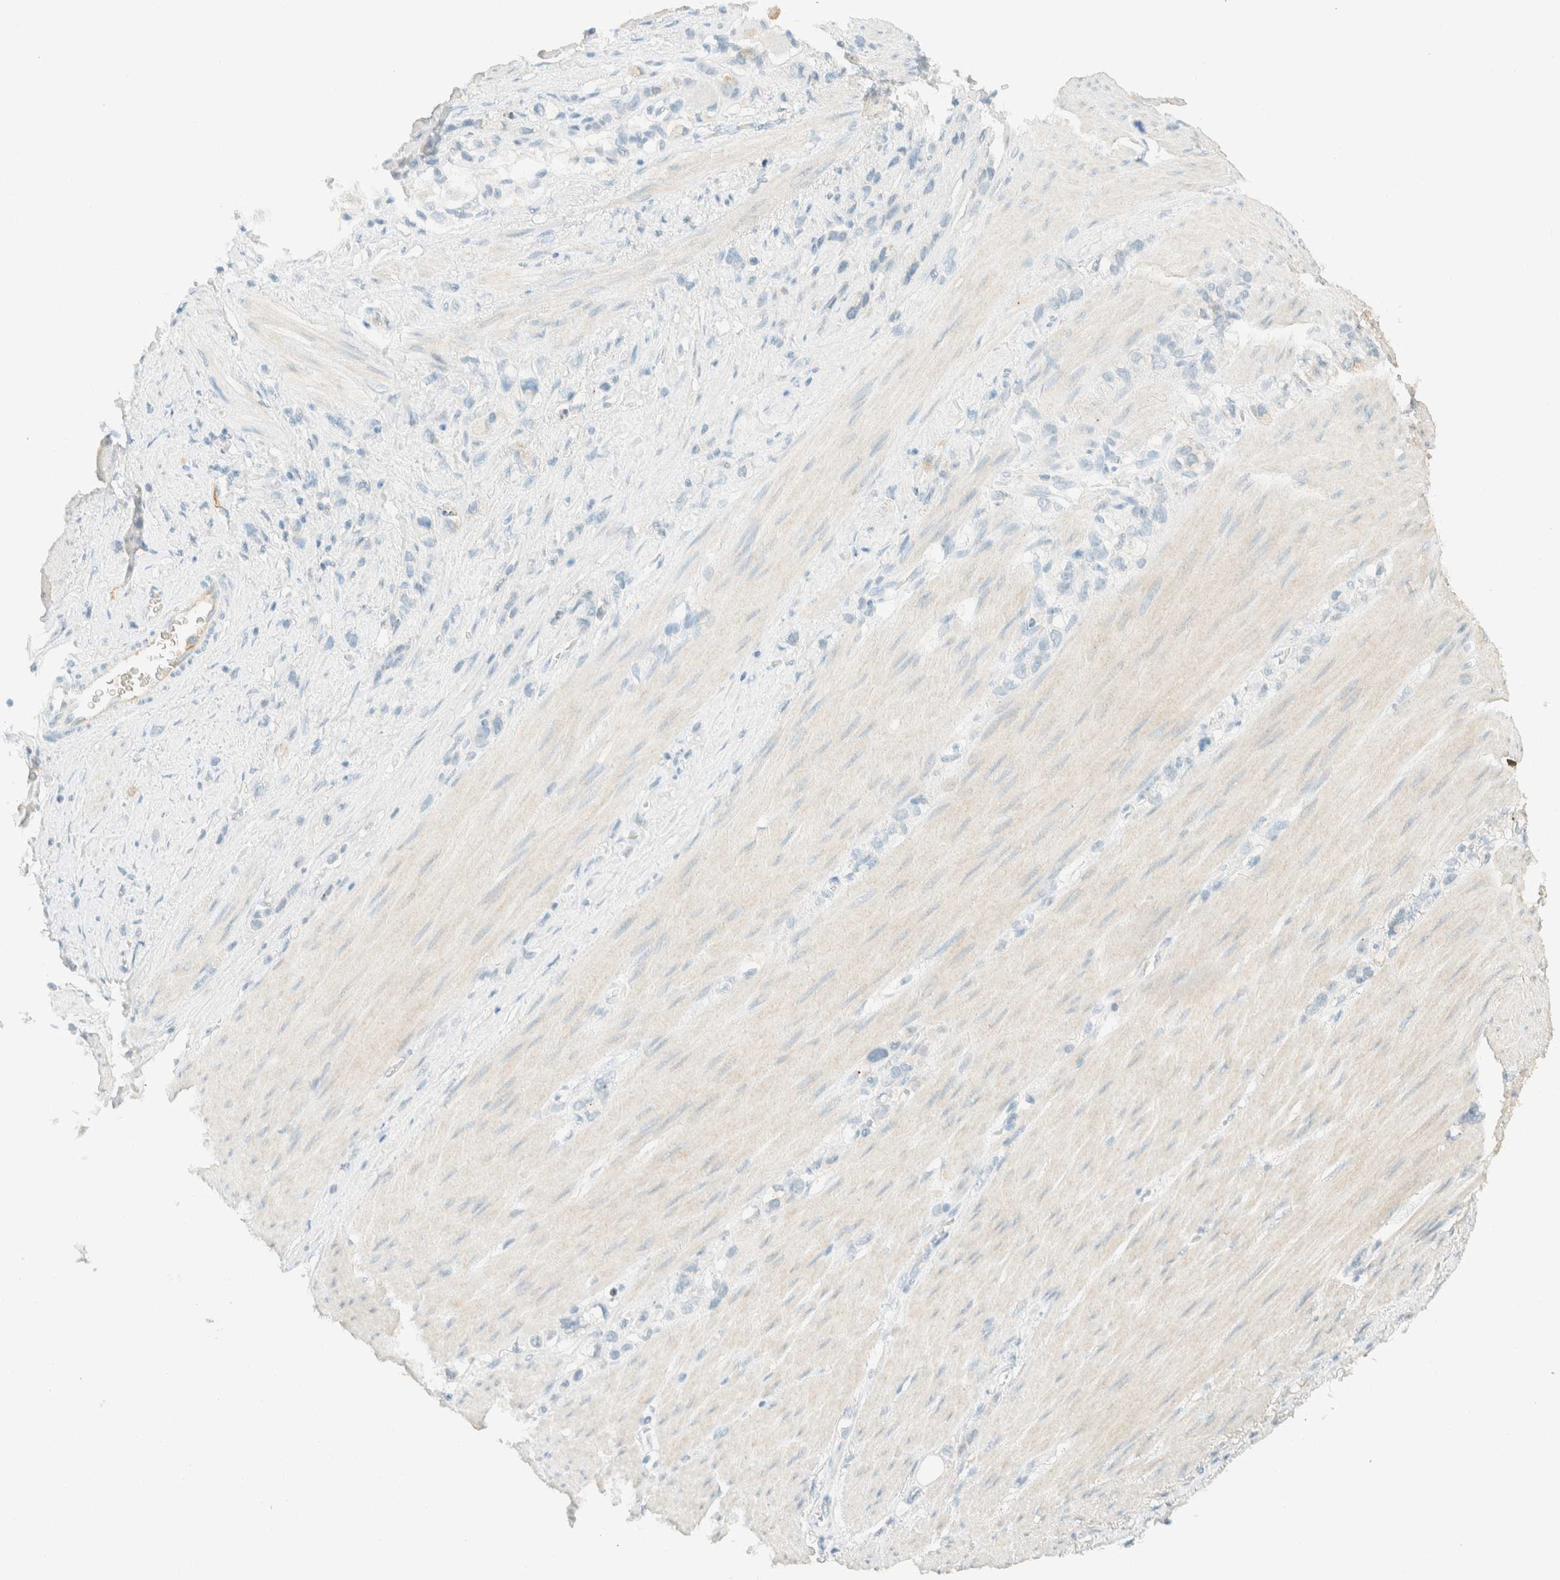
{"staining": {"intensity": "negative", "quantity": "none", "location": "none"}, "tissue": "stomach cancer", "cell_type": "Tumor cells", "image_type": "cancer", "snomed": [{"axis": "morphology", "description": "Normal tissue, NOS"}, {"axis": "morphology", "description": "Adenocarcinoma, NOS"}, {"axis": "morphology", "description": "Adenocarcinoma, High grade"}, {"axis": "topography", "description": "Stomach, upper"}, {"axis": "topography", "description": "Stomach"}], "caption": "High power microscopy image of an immunohistochemistry (IHC) micrograph of stomach adenocarcinoma, revealing no significant expression in tumor cells. (DAB immunohistochemistry (IHC) with hematoxylin counter stain).", "gene": "GPA33", "patient": {"sex": "female", "age": 65}}